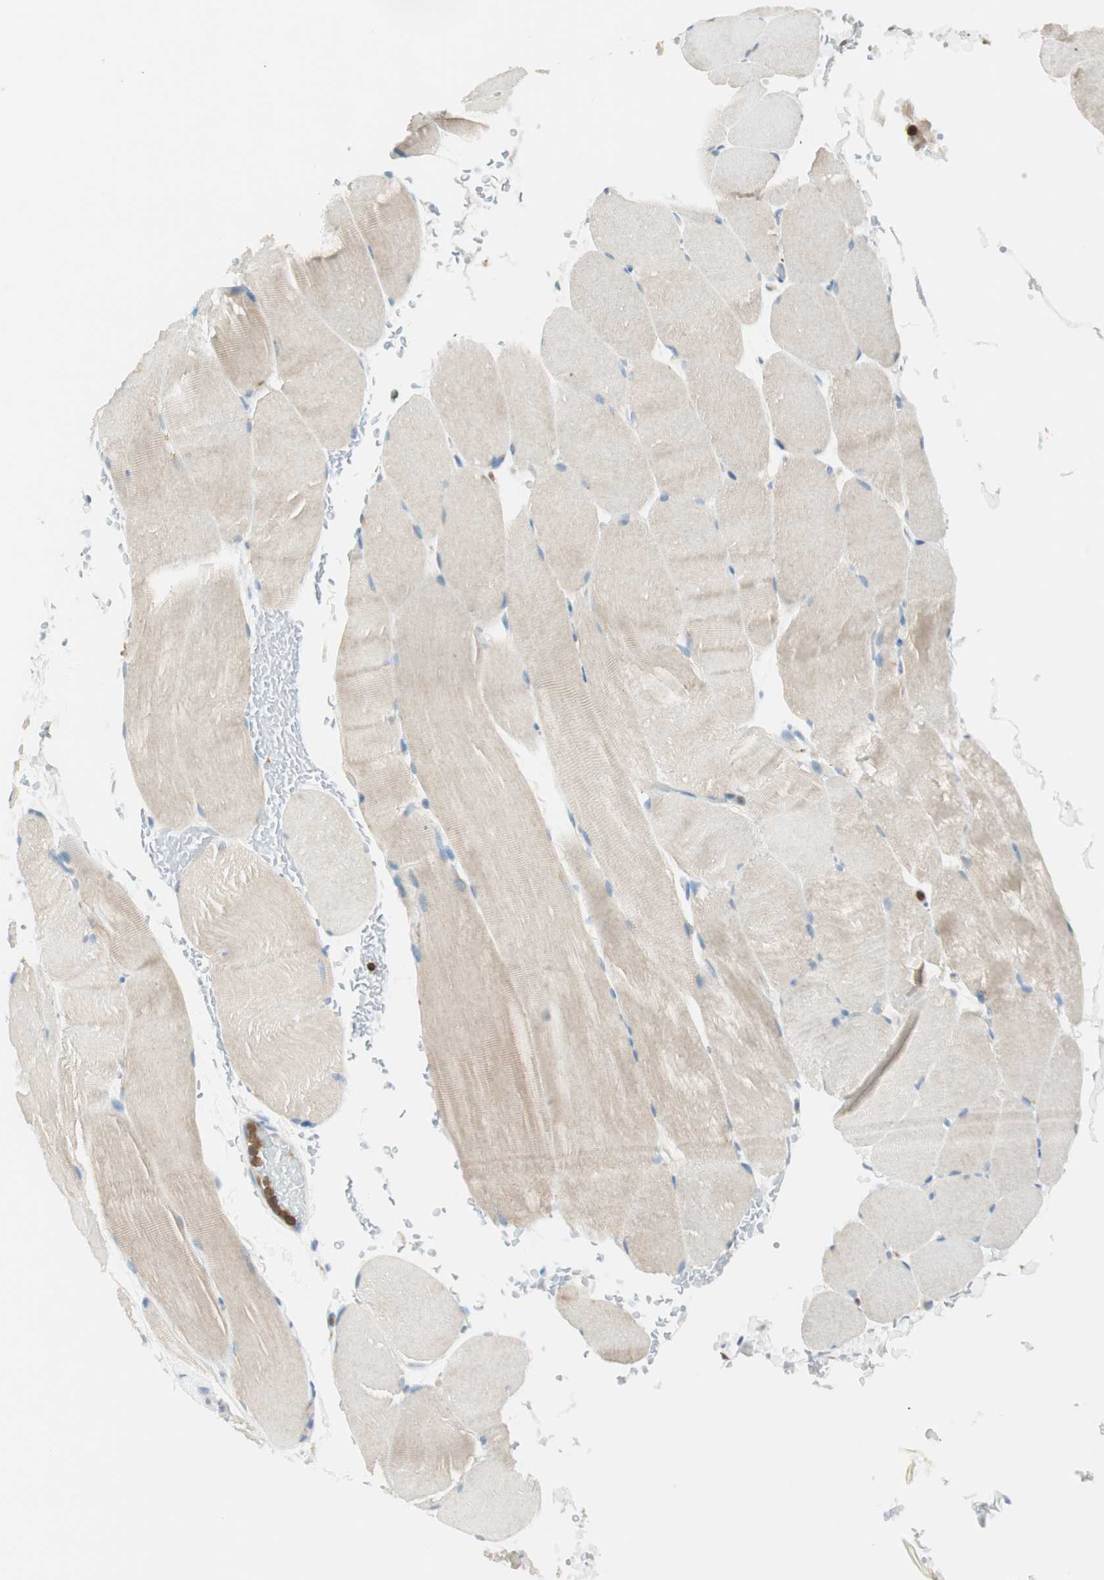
{"staining": {"intensity": "moderate", "quantity": "25%-75%", "location": "cytoplasmic/membranous"}, "tissue": "skeletal muscle", "cell_type": "Myocytes", "image_type": "normal", "snomed": [{"axis": "morphology", "description": "Normal tissue, NOS"}, {"axis": "topography", "description": "Skeletal muscle"}, {"axis": "topography", "description": "Parathyroid gland"}], "caption": "A micrograph showing moderate cytoplasmic/membranous positivity in approximately 25%-75% of myocytes in normal skeletal muscle, as visualized by brown immunohistochemical staining.", "gene": "HPGD", "patient": {"sex": "female", "age": 37}}